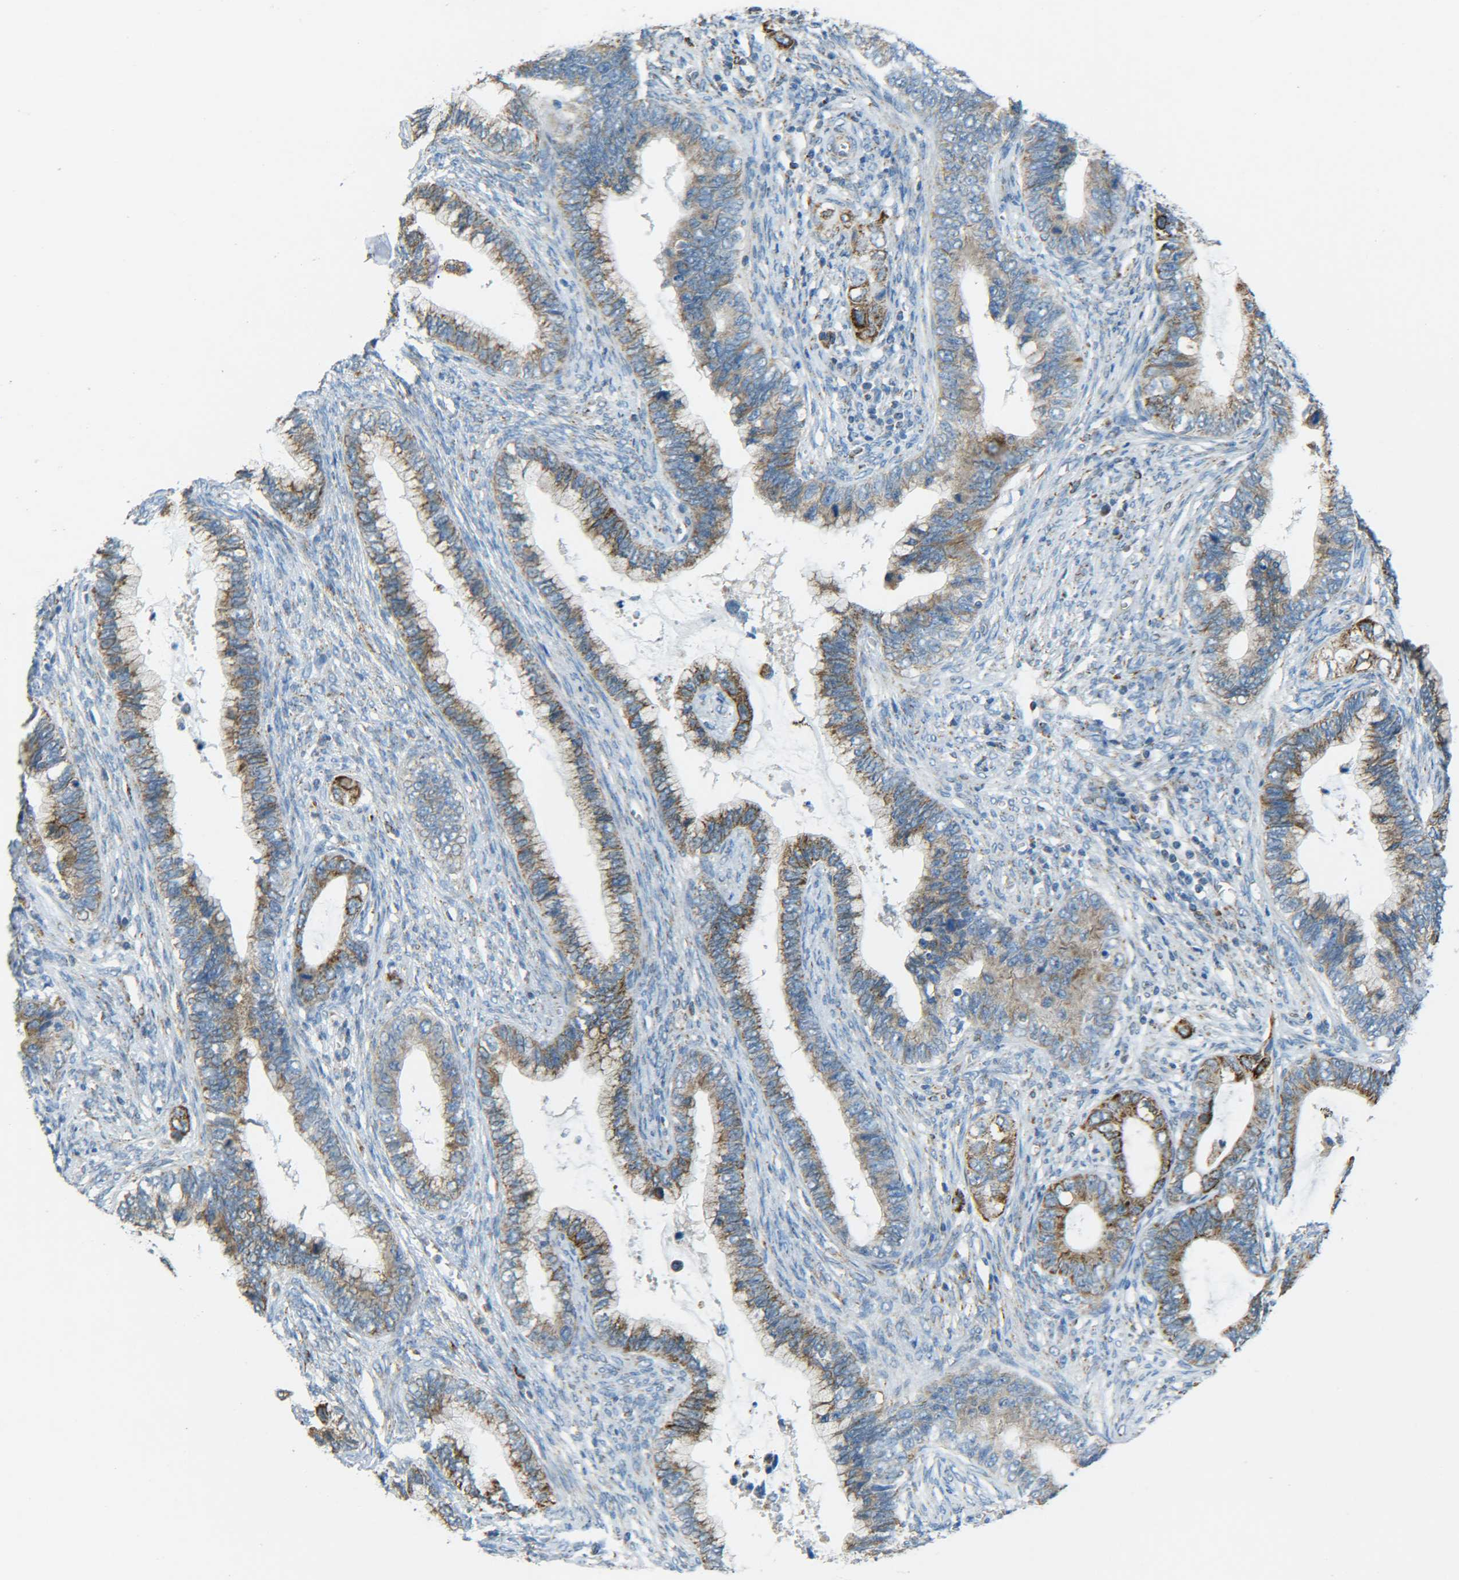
{"staining": {"intensity": "moderate", "quantity": ">75%", "location": "cytoplasmic/membranous"}, "tissue": "cervical cancer", "cell_type": "Tumor cells", "image_type": "cancer", "snomed": [{"axis": "morphology", "description": "Adenocarcinoma, NOS"}, {"axis": "topography", "description": "Cervix"}], "caption": "A brown stain highlights moderate cytoplasmic/membranous expression of a protein in human cervical cancer (adenocarcinoma) tumor cells.", "gene": "CYB5R1", "patient": {"sex": "female", "age": 44}}